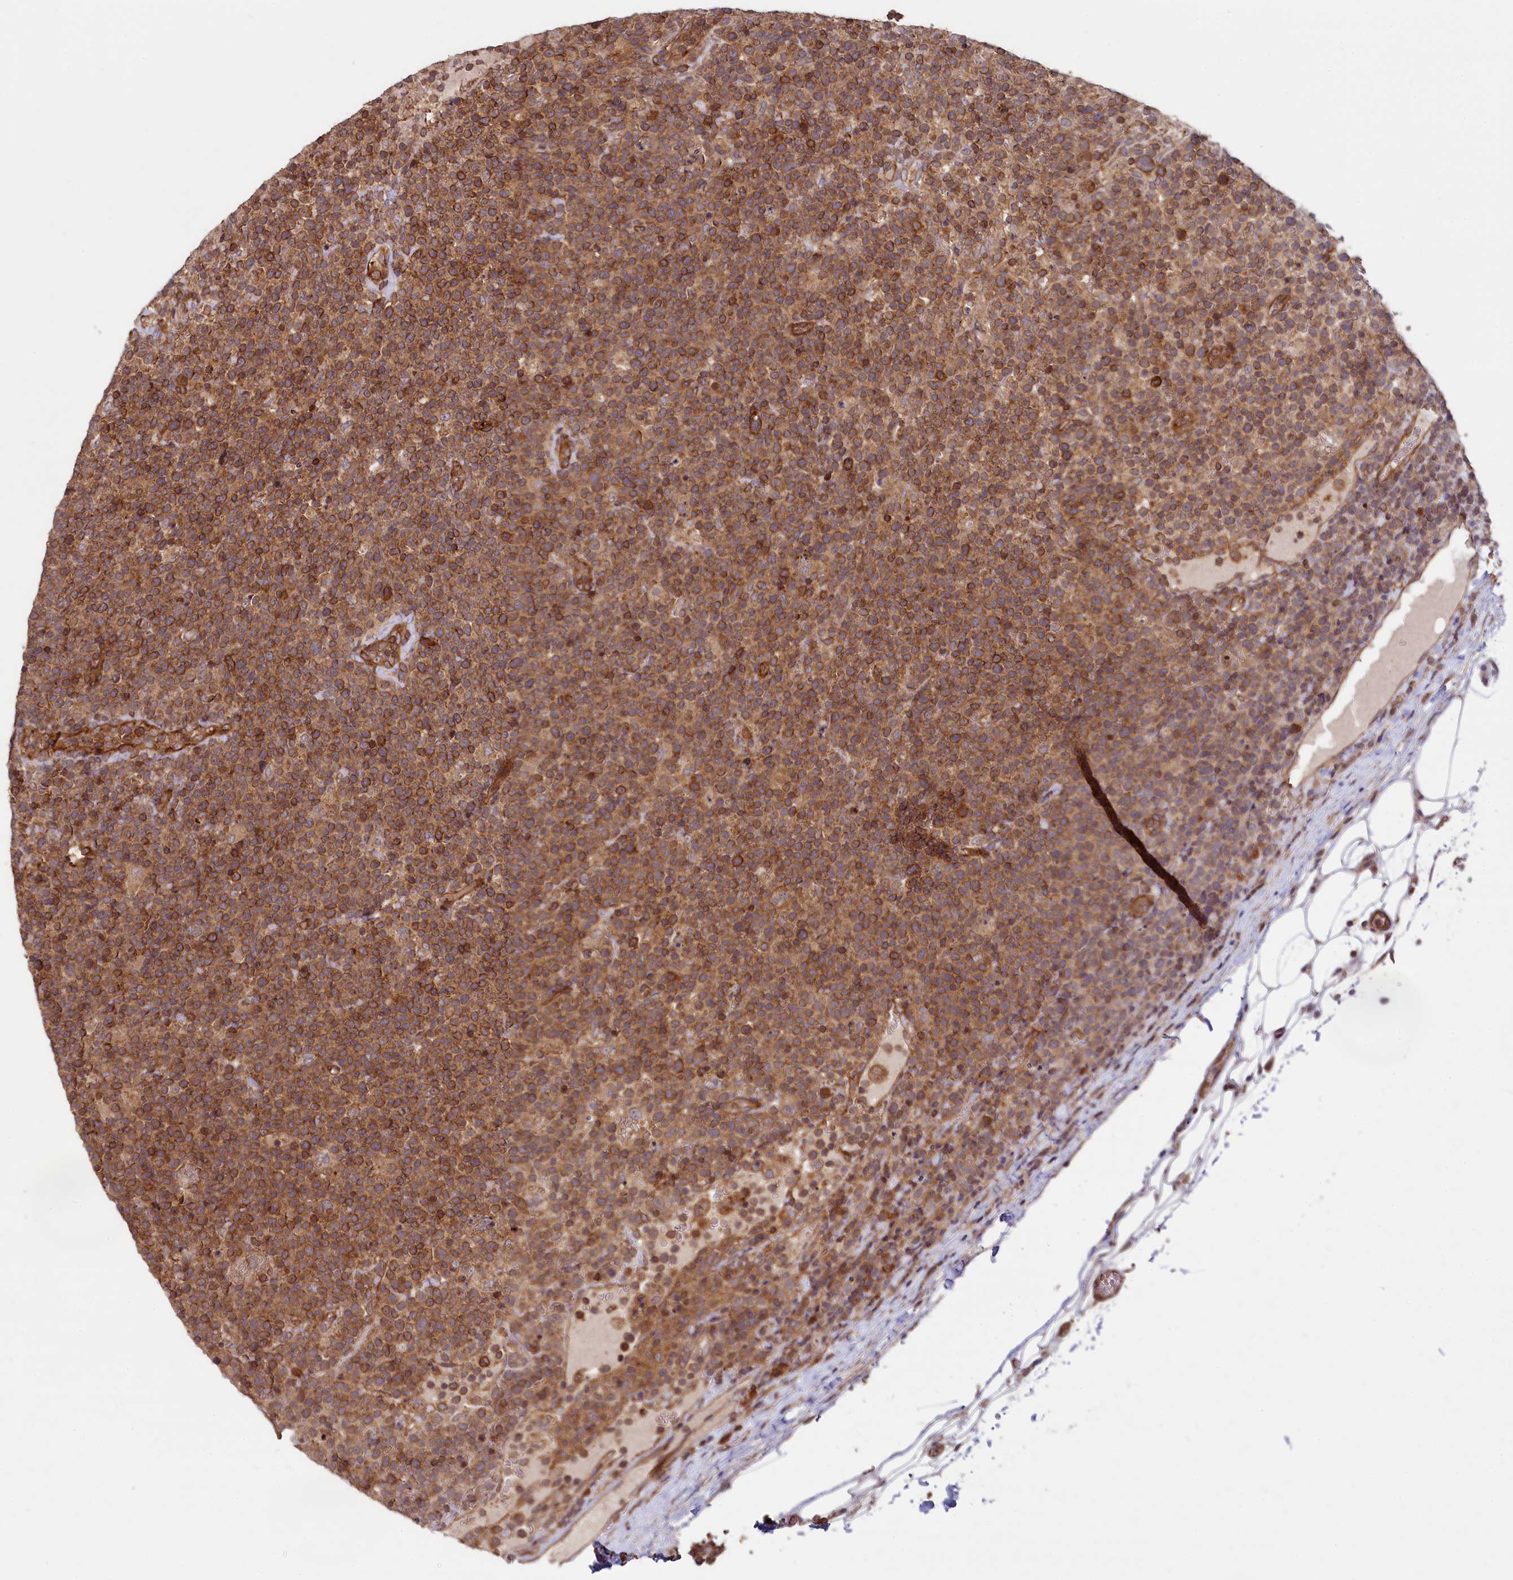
{"staining": {"intensity": "moderate", "quantity": ">75%", "location": "cytoplasmic/membranous"}, "tissue": "lymphoma", "cell_type": "Tumor cells", "image_type": "cancer", "snomed": [{"axis": "morphology", "description": "Malignant lymphoma, non-Hodgkin's type, High grade"}, {"axis": "topography", "description": "Lymph node"}], "caption": "Malignant lymphoma, non-Hodgkin's type (high-grade) stained with DAB (3,3'-diaminobenzidine) immunohistochemistry (IHC) reveals medium levels of moderate cytoplasmic/membranous staining in about >75% of tumor cells. The staining was performed using DAB (3,3'-diaminobenzidine), with brown indicating positive protein expression. Nuclei are stained blue with hematoxylin.", "gene": "SVIP", "patient": {"sex": "male", "age": 61}}